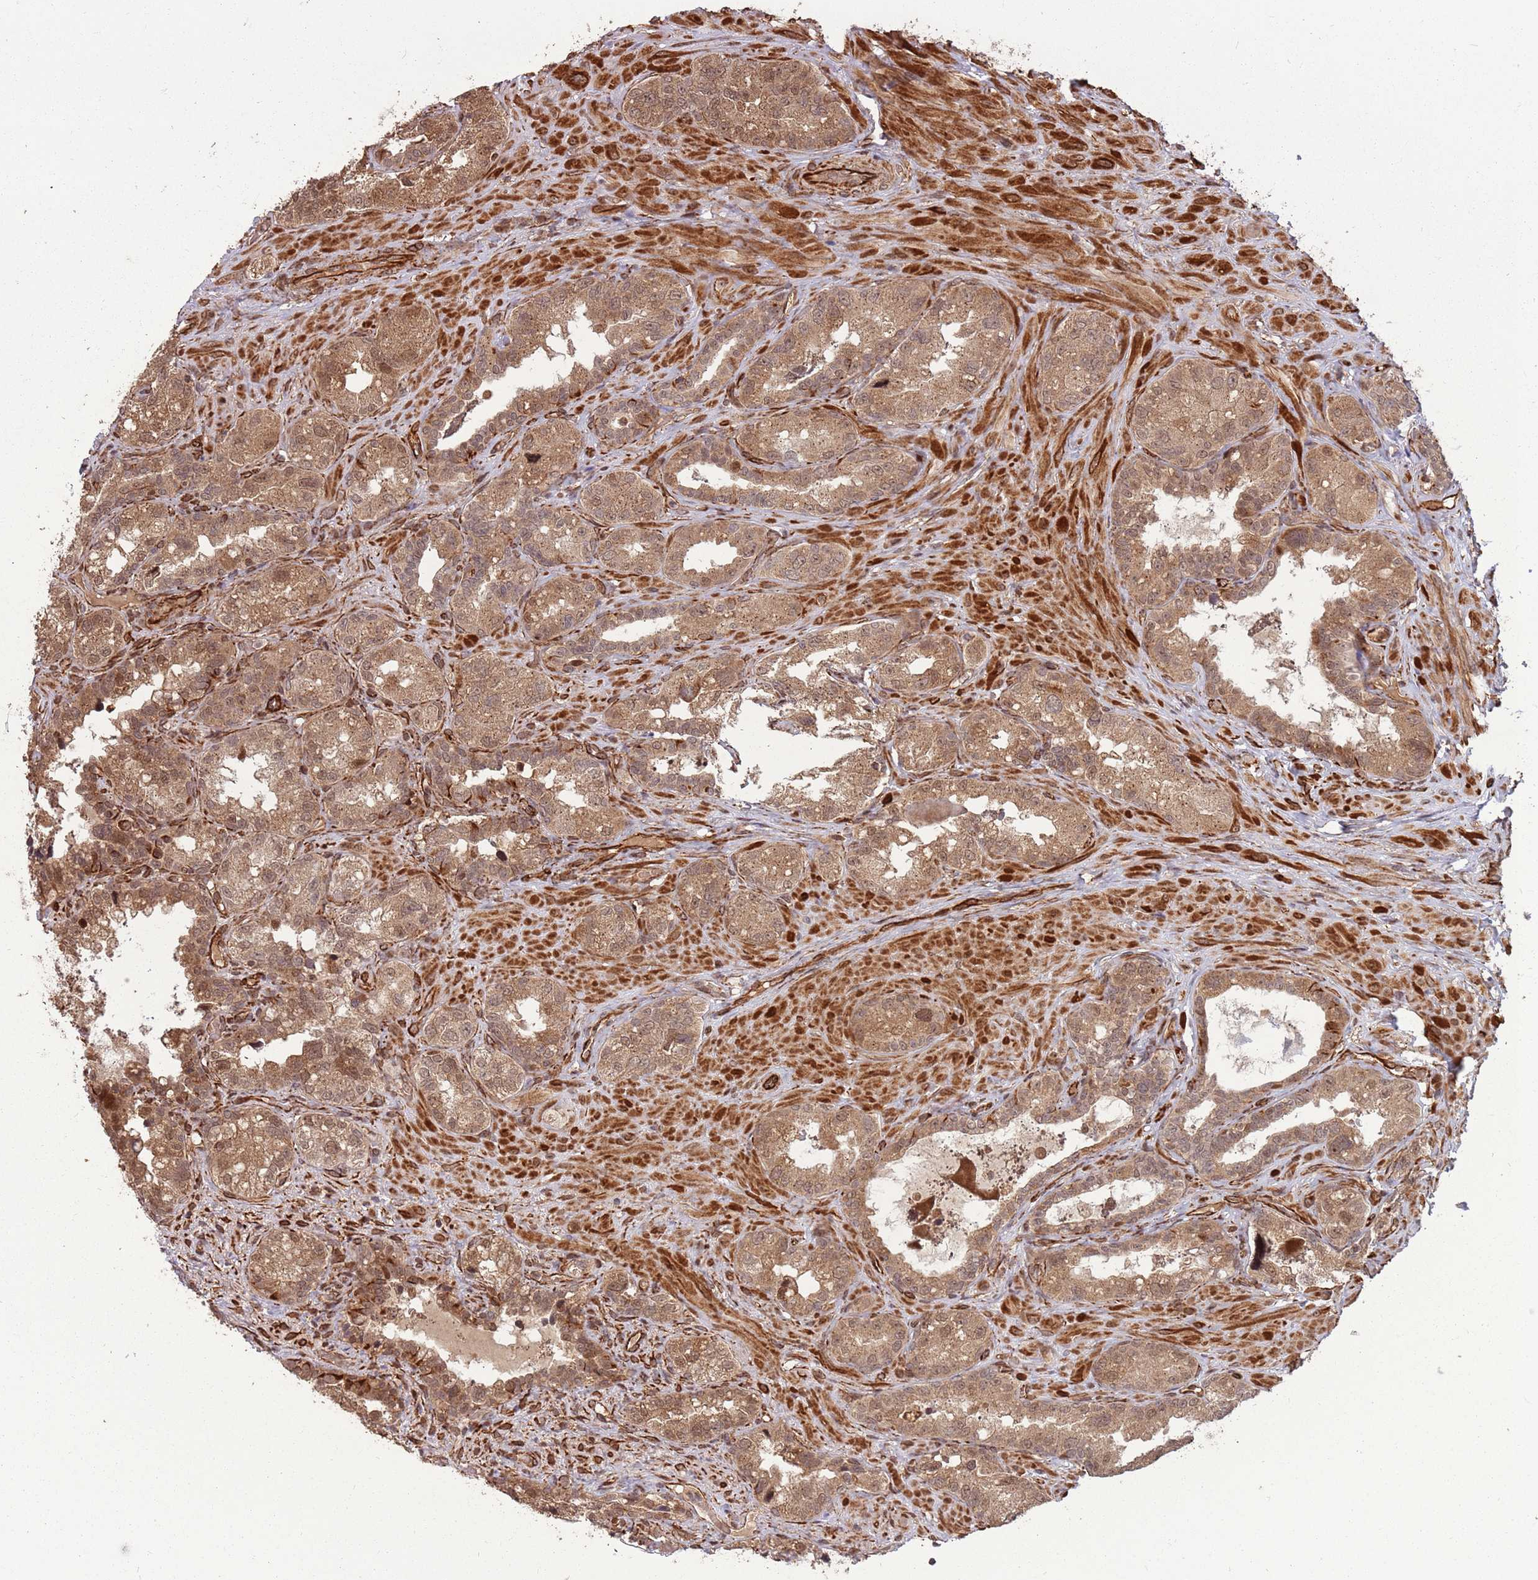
{"staining": {"intensity": "moderate", "quantity": ">75%", "location": "cytoplasmic/membranous,nuclear"}, "tissue": "seminal vesicle", "cell_type": "Glandular cells", "image_type": "normal", "snomed": [{"axis": "morphology", "description": "Normal tissue, NOS"}, {"axis": "topography", "description": "Seminal veicle"}, {"axis": "topography", "description": "Peripheral nerve tissue"}], "caption": "Immunohistochemical staining of unremarkable seminal vesicle shows >75% levels of moderate cytoplasmic/membranous,nuclear protein staining in about >75% of glandular cells.", "gene": "ADAMTS3", "patient": {"sex": "male", "age": 67}}